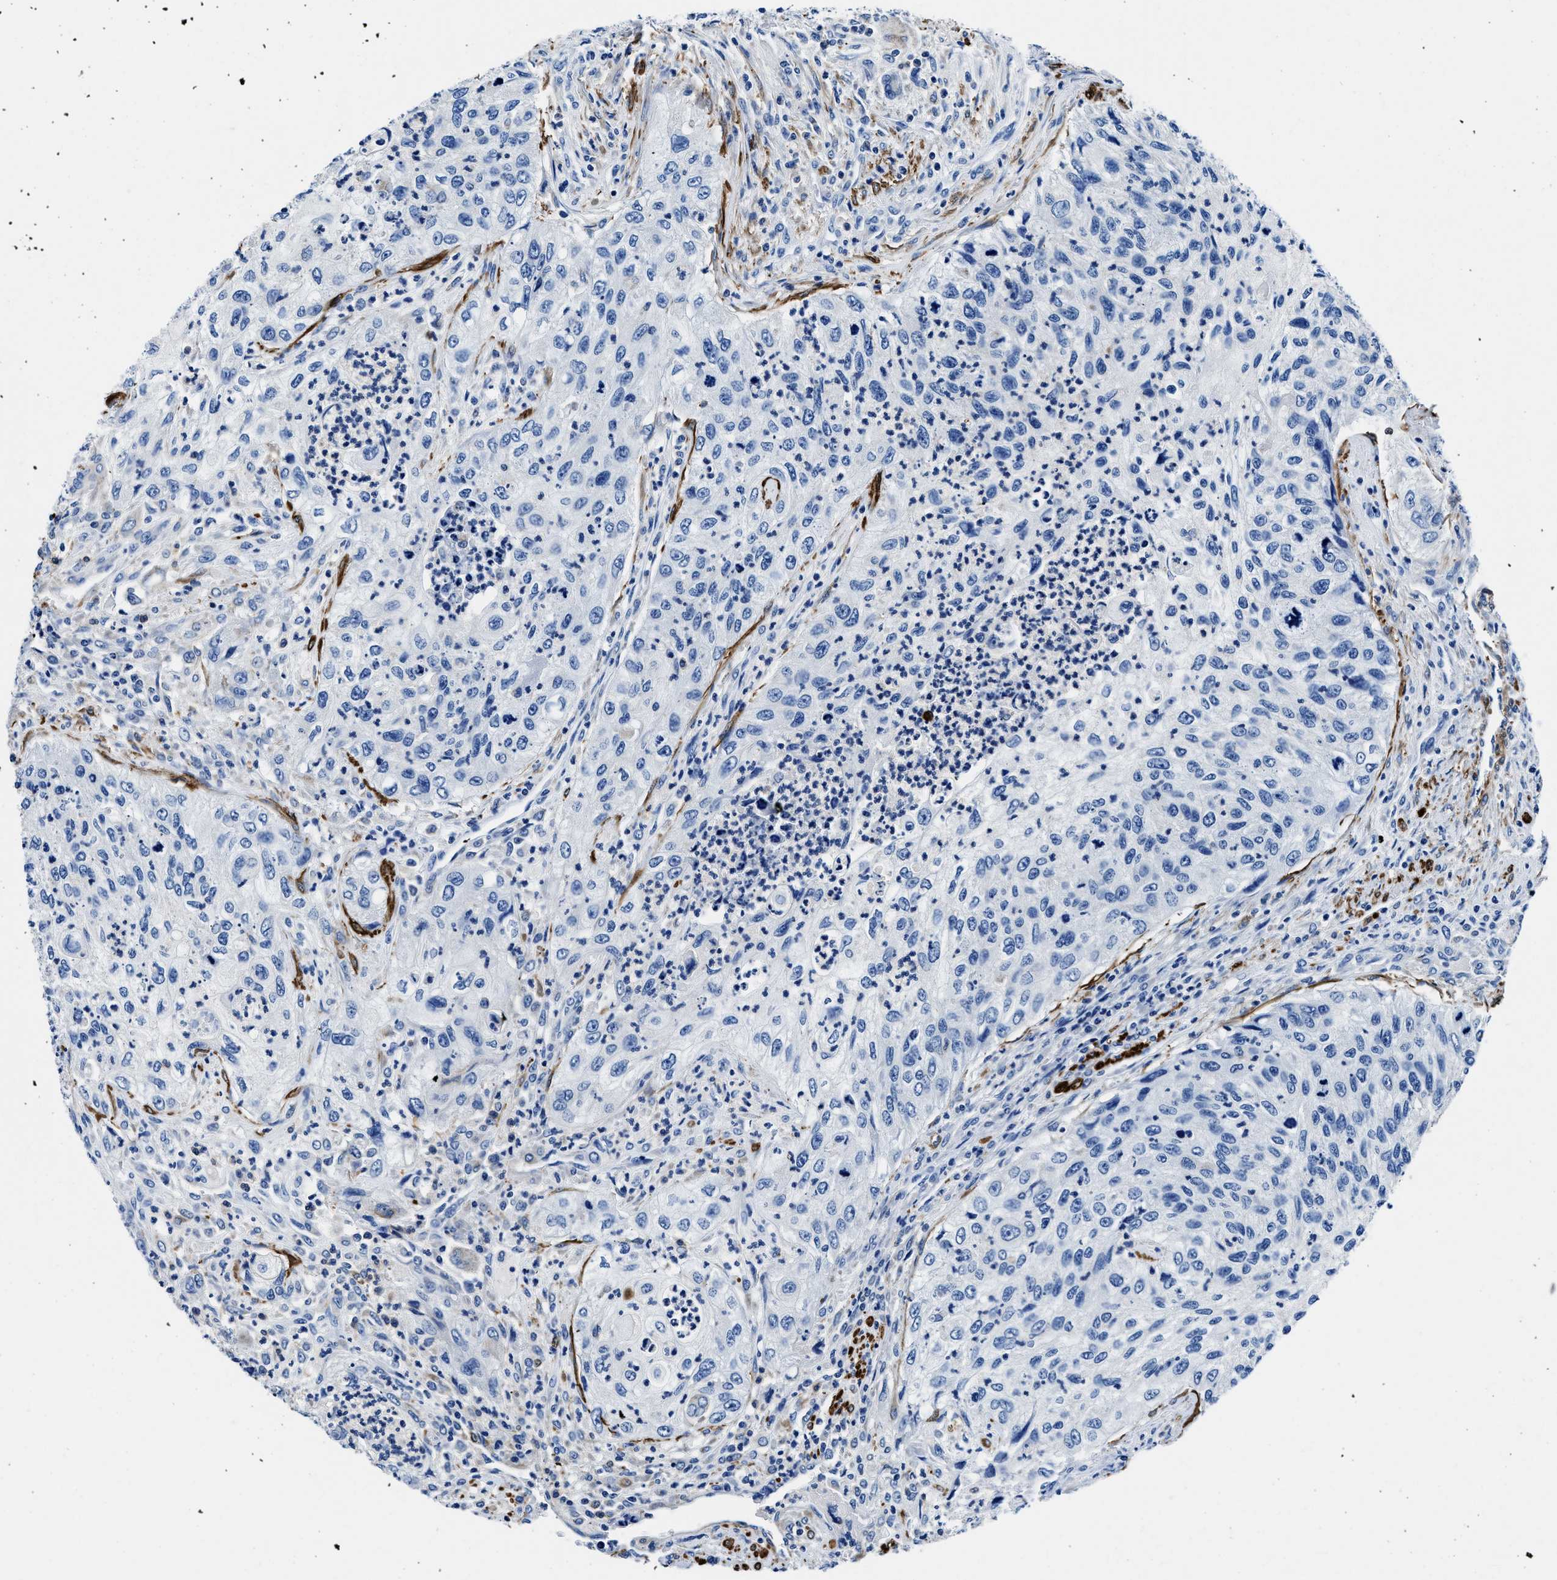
{"staining": {"intensity": "negative", "quantity": "none", "location": "none"}, "tissue": "urothelial cancer", "cell_type": "Tumor cells", "image_type": "cancer", "snomed": [{"axis": "morphology", "description": "Urothelial carcinoma, High grade"}, {"axis": "topography", "description": "Urinary bladder"}], "caption": "Urothelial cancer was stained to show a protein in brown. There is no significant positivity in tumor cells.", "gene": "TEX261", "patient": {"sex": "female", "age": 60}}